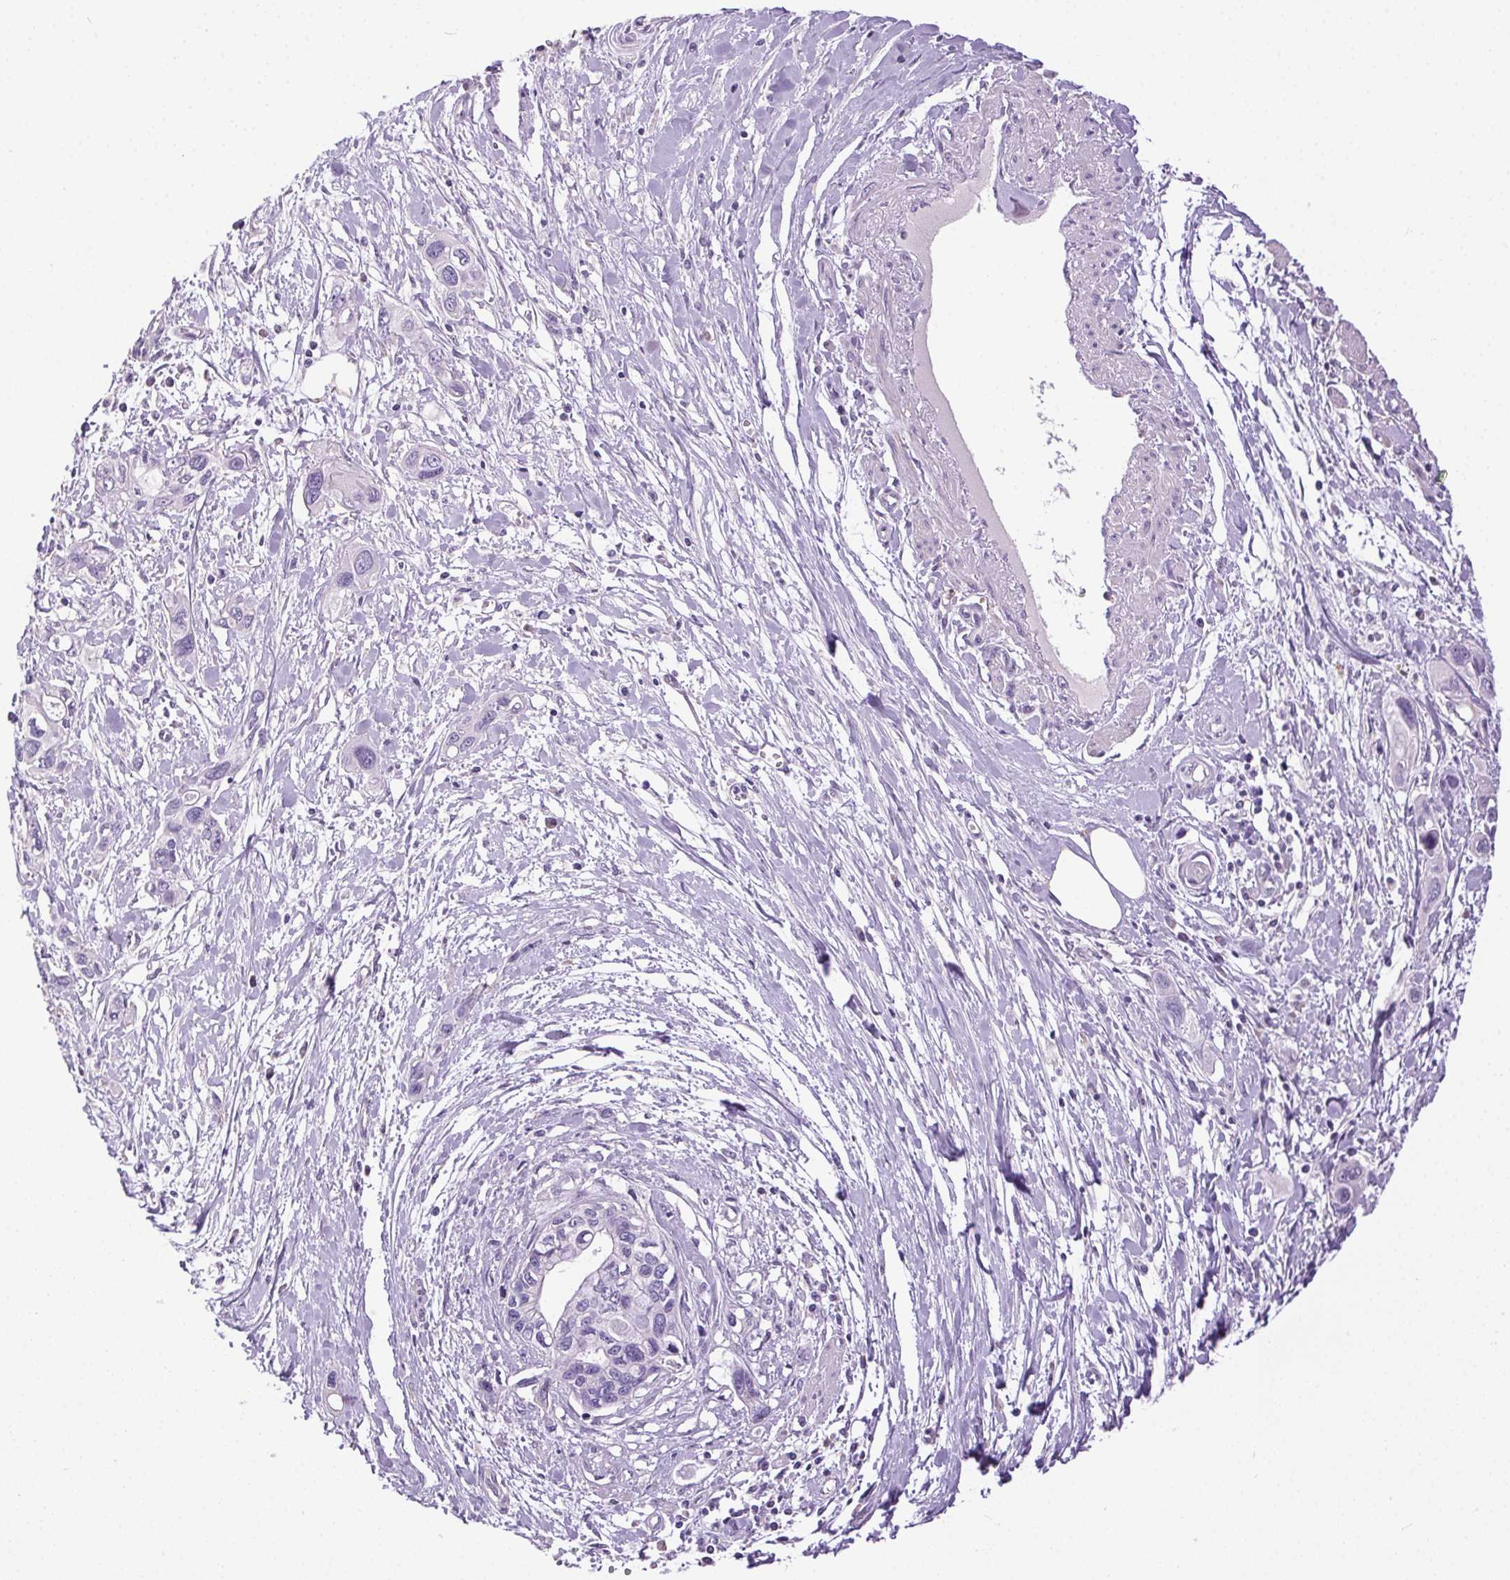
{"staining": {"intensity": "negative", "quantity": "none", "location": "none"}, "tissue": "pancreatic cancer", "cell_type": "Tumor cells", "image_type": "cancer", "snomed": [{"axis": "morphology", "description": "Adenocarcinoma, NOS"}, {"axis": "topography", "description": "Pancreas"}], "caption": "This is a photomicrograph of immunohistochemistry staining of pancreatic cancer (adenocarcinoma), which shows no staining in tumor cells.", "gene": "SYCE2", "patient": {"sex": "male", "age": 60}}